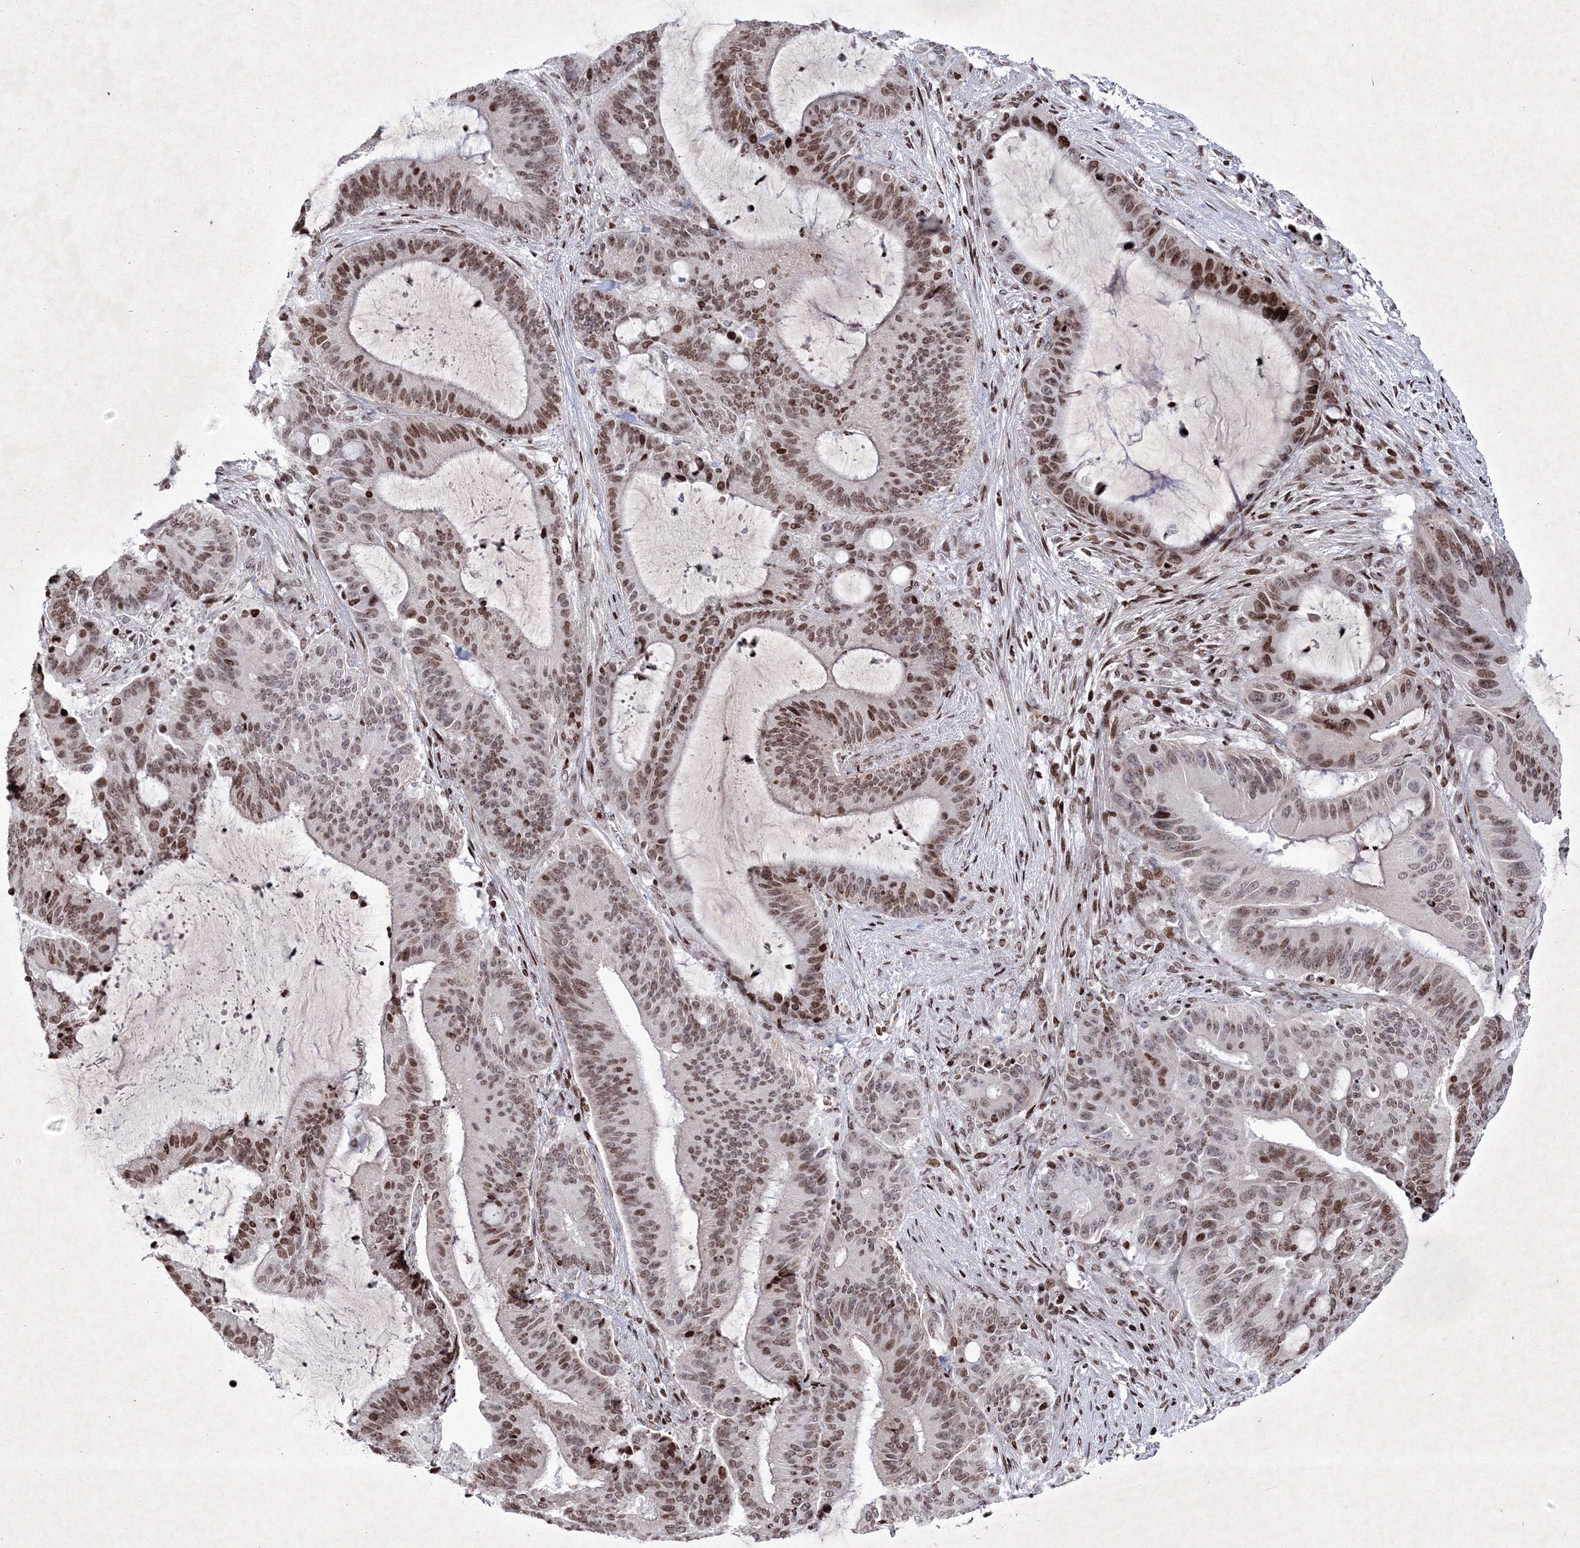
{"staining": {"intensity": "moderate", "quantity": ">75%", "location": "nuclear"}, "tissue": "liver cancer", "cell_type": "Tumor cells", "image_type": "cancer", "snomed": [{"axis": "morphology", "description": "Normal tissue, NOS"}, {"axis": "morphology", "description": "Cholangiocarcinoma"}, {"axis": "topography", "description": "Liver"}, {"axis": "topography", "description": "Peripheral nerve tissue"}], "caption": "Moderate nuclear staining for a protein is present in about >75% of tumor cells of liver cancer using immunohistochemistry (IHC).", "gene": "SMIM29", "patient": {"sex": "female", "age": 73}}